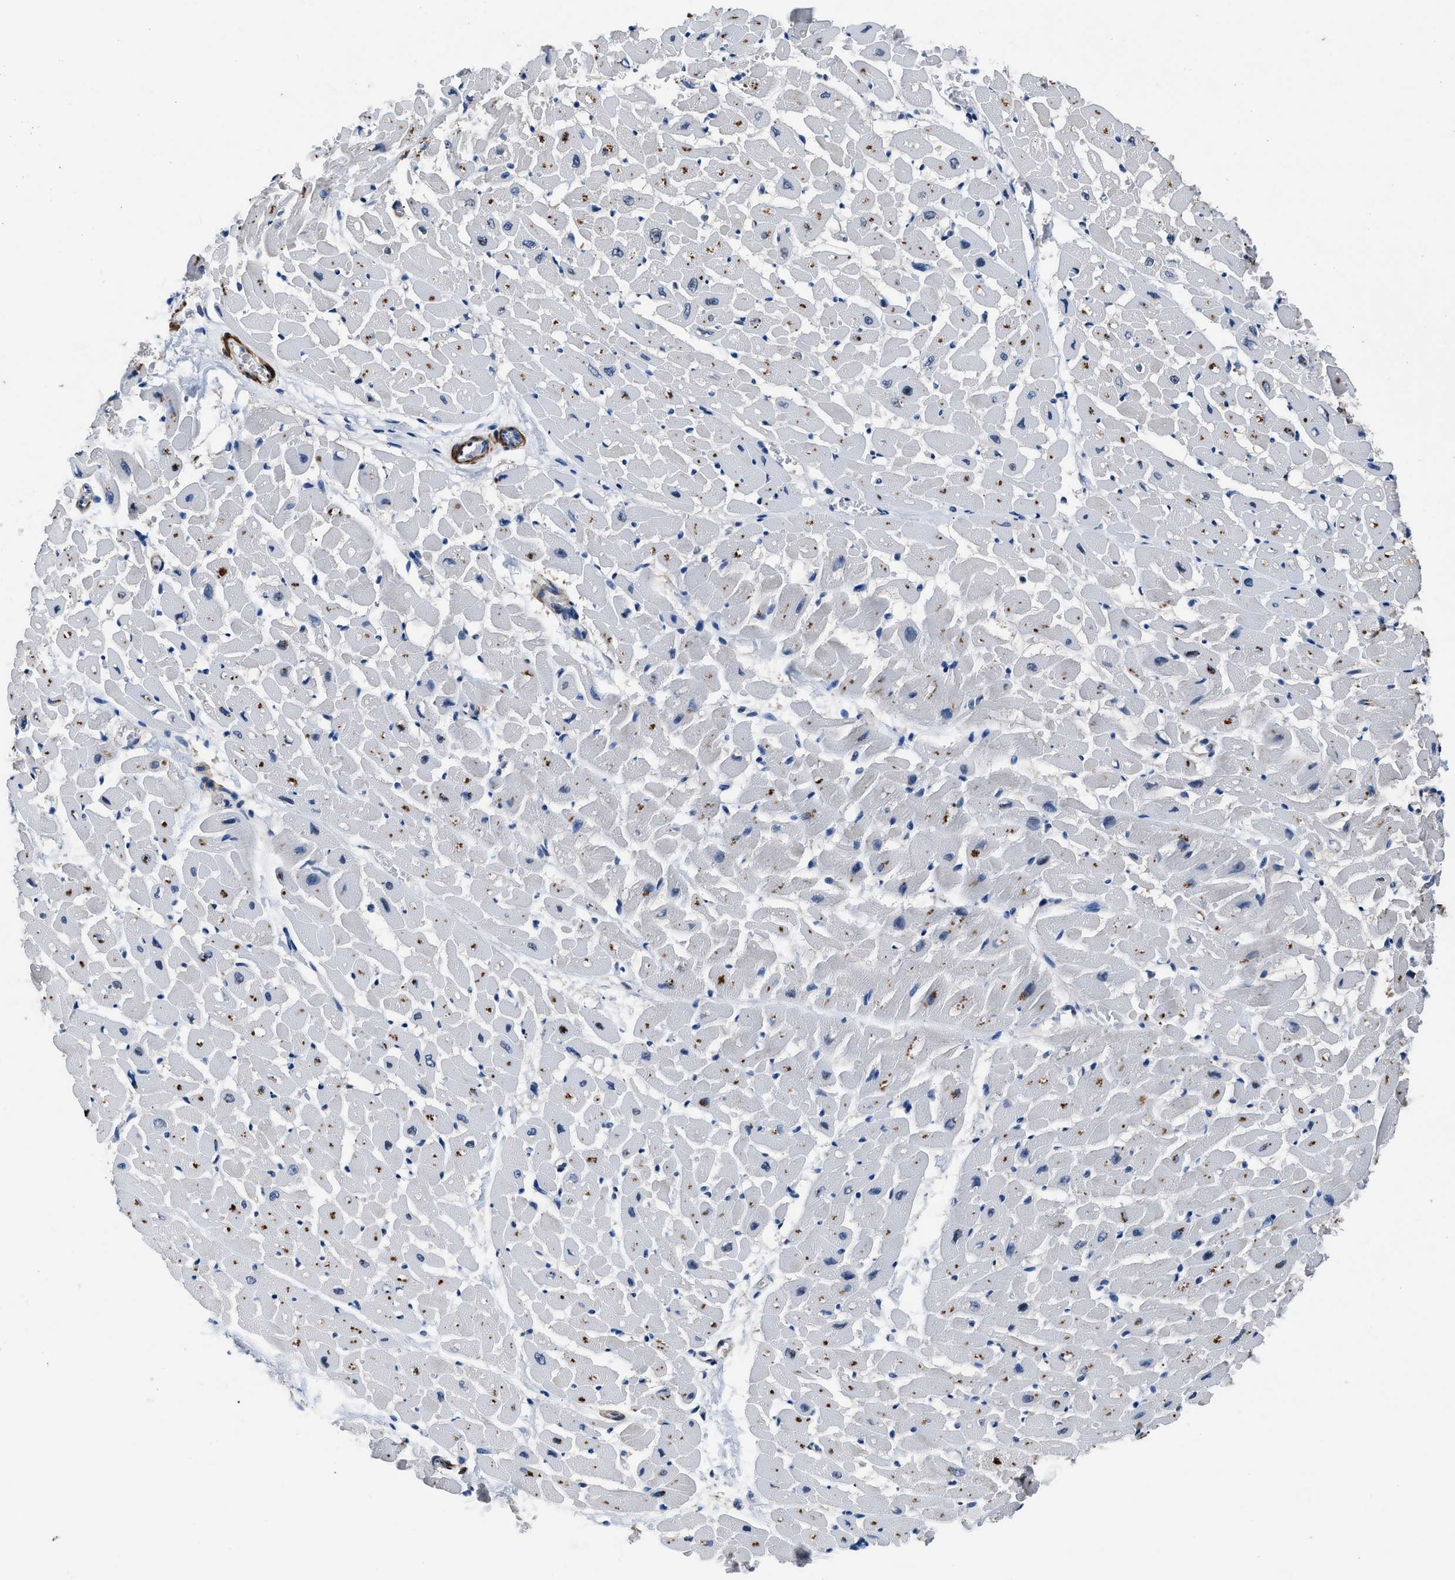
{"staining": {"intensity": "moderate", "quantity": "25%-75%", "location": "cytoplasmic/membranous"}, "tissue": "heart muscle", "cell_type": "Cardiomyocytes", "image_type": "normal", "snomed": [{"axis": "morphology", "description": "Normal tissue, NOS"}, {"axis": "topography", "description": "Heart"}], "caption": "Heart muscle stained for a protein (brown) demonstrates moderate cytoplasmic/membranous positive positivity in approximately 25%-75% of cardiomyocytes.", "gene": "LANCL2", "patient": {"sex": "male", "age": 45}}